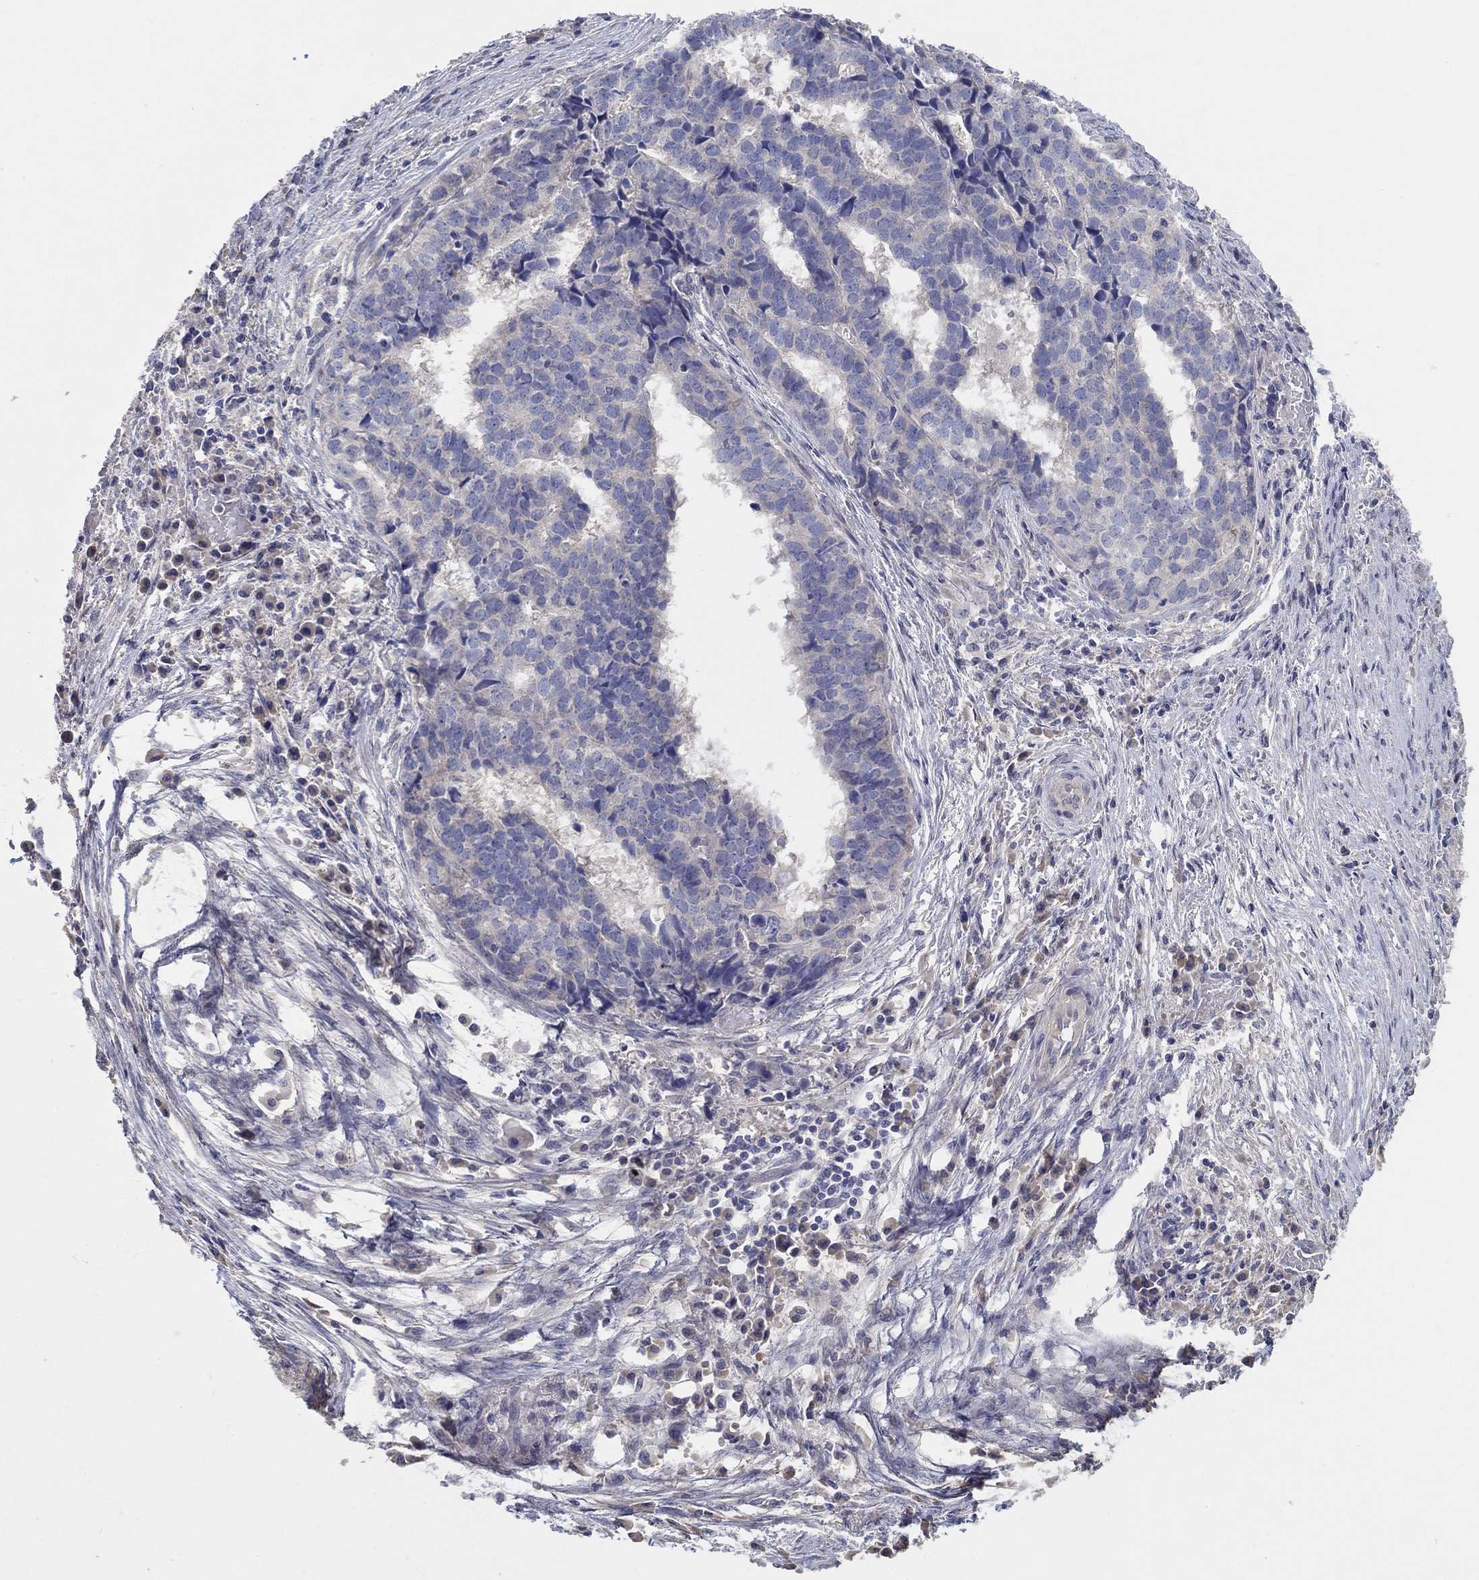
{"staining": {"intensity": "negative", "quantity": "none", "location": "none"}, "tissue": "stomach cancer", "cell_type": "Tumor cells", "image_type": "cancer", "snomed": [{"axis": "morphology", "description": "Adenocarcinoma, NOS"}, {"axis": "topography", "description": "Stomach"}], "caption": "Tumor cells are negative for protein expression in human stomach cancer (adenocarcinoma).", "gene": "DOCK3", "patient": {"sex": "male", "age": 69}}